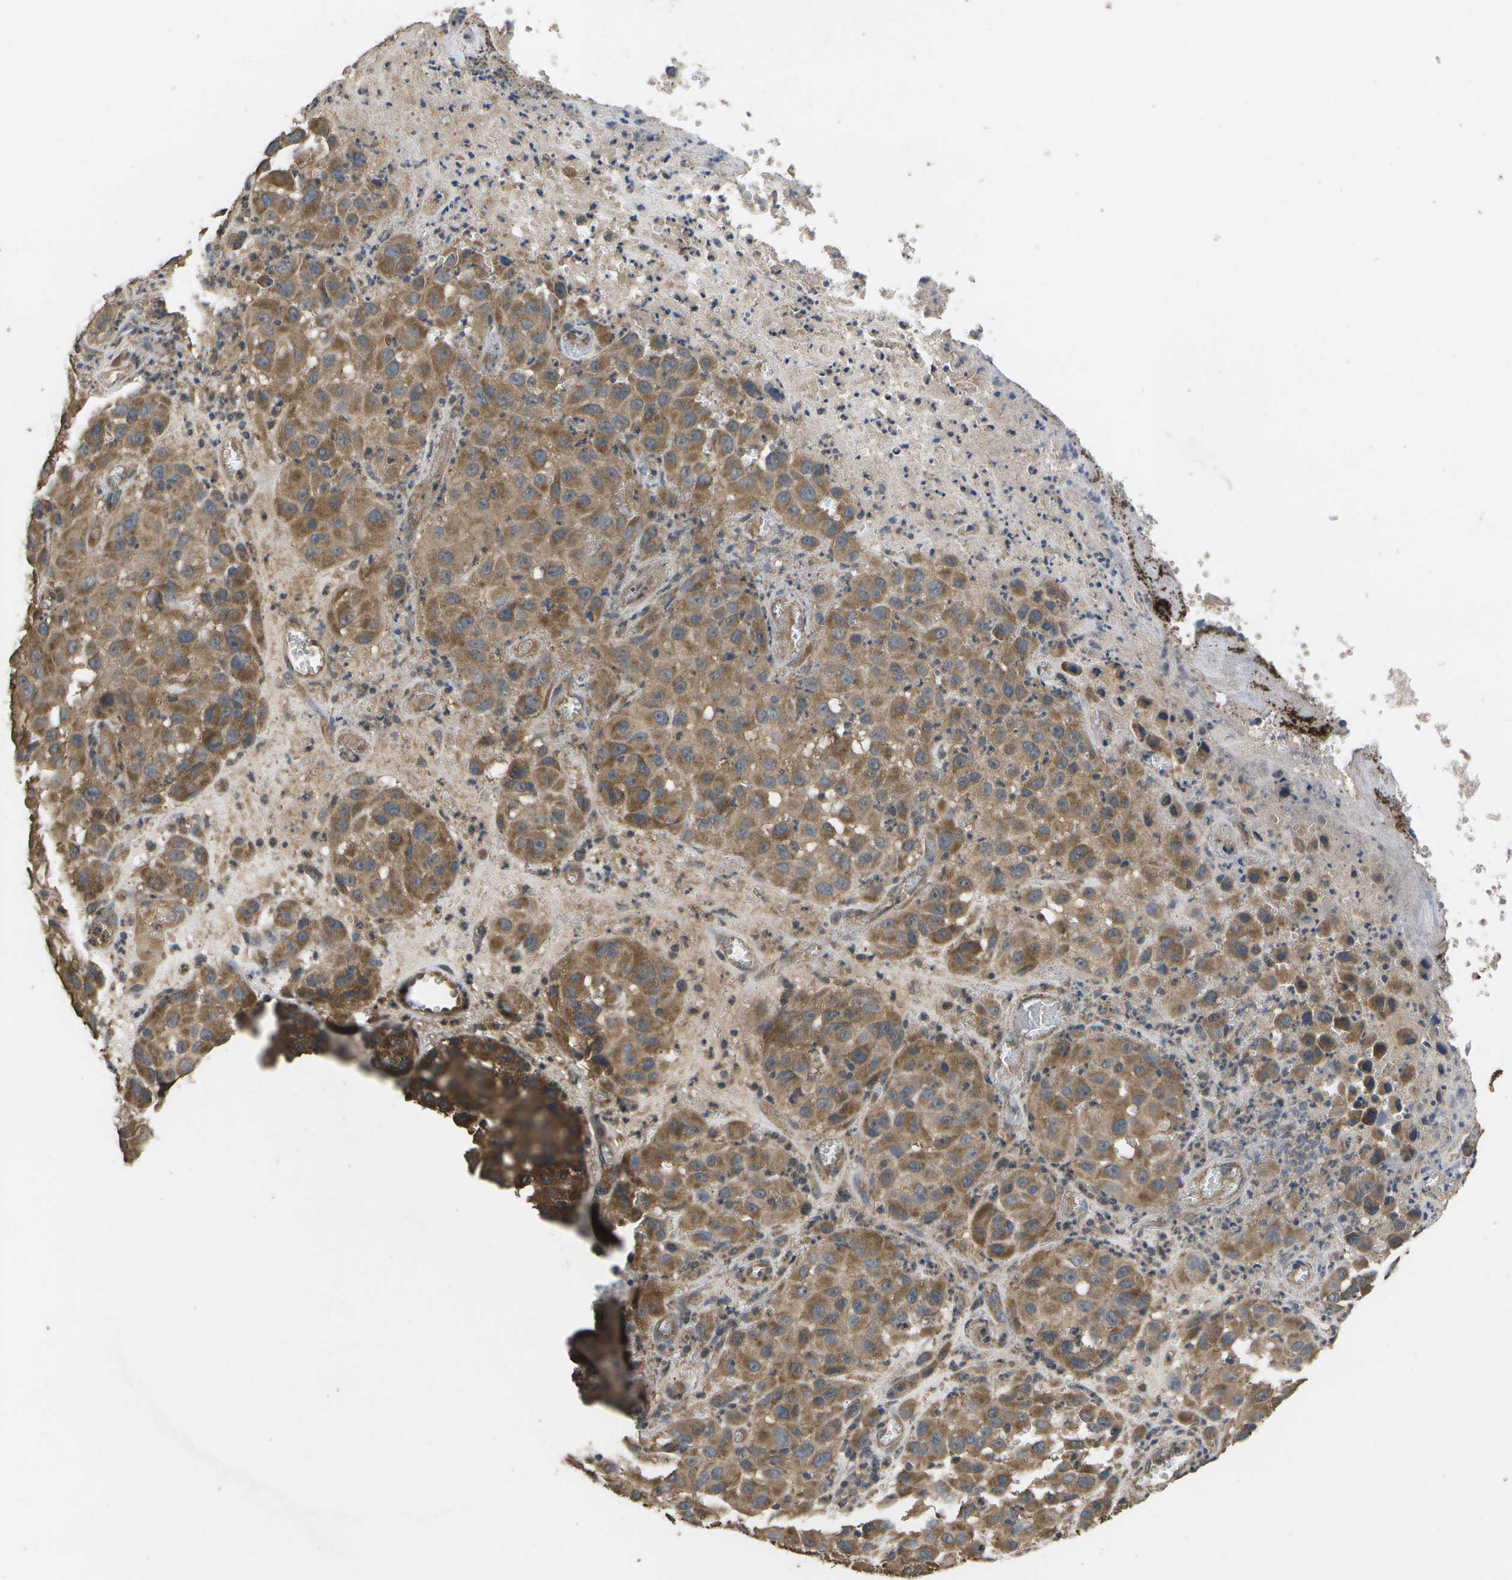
{"staining": {"intensity": "moderate", "quantity": ">75%", "location": "cytoplasmic/membranous"}, "tissue": "melanoma", "cell_type": "Tumor cells", "image_type": "cancer", "snomed": [{"axis": "morphology", "description": "Malignant melanoma, NOS"}, {"axis": "topography", "description": "Skin"}], "caption": "An image of melanoma stained for a protein displays moderate cytoplasmic/membranous brown staining in tumor cells.", "gene": "SACS", "patient": {"sex": "female", "age": 21}}